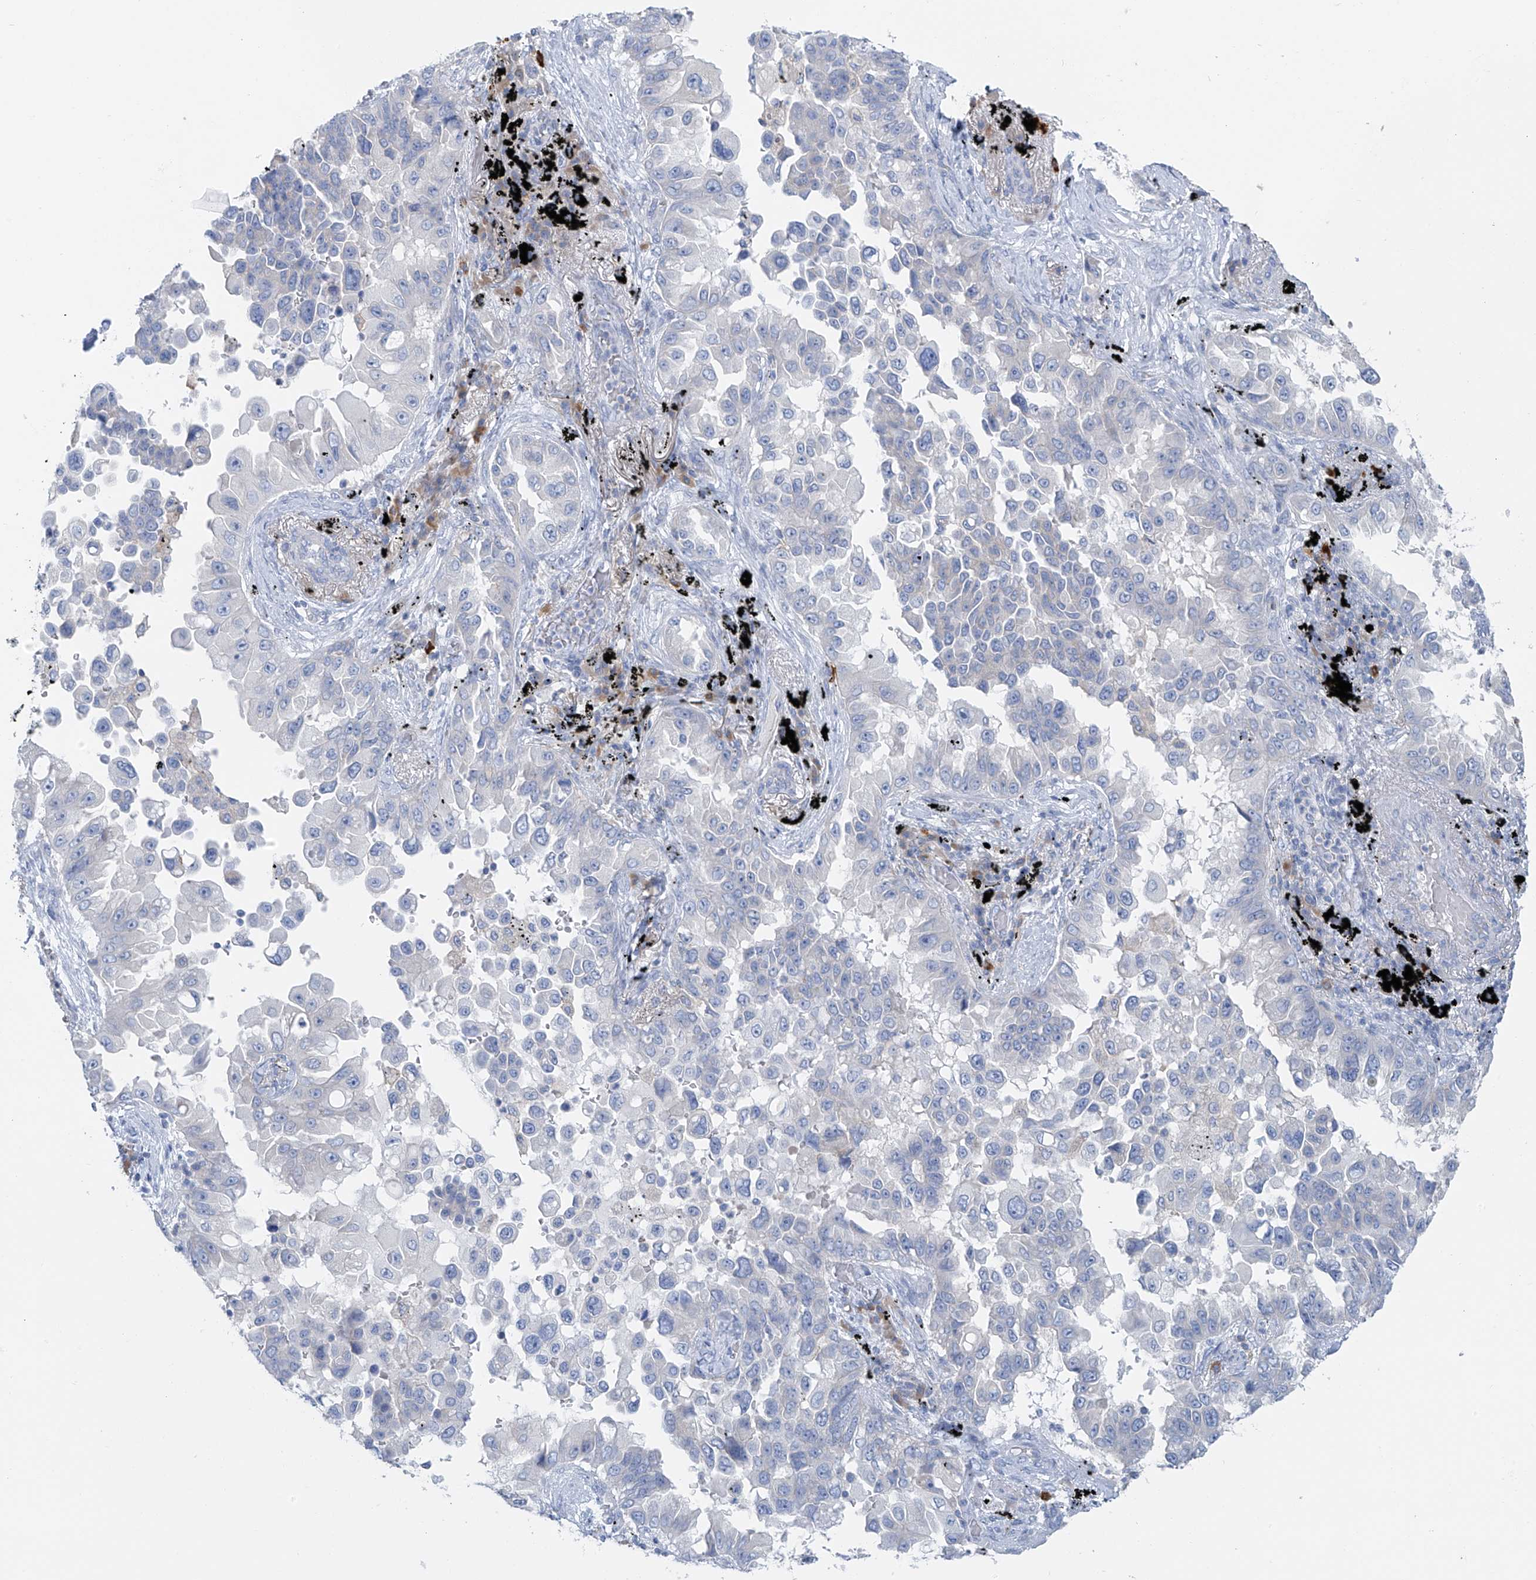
{"staining": {"intensity": "negative", "quantity": "none", "location": "none"}, "tissue": "lung cancer", "cell_type": "Tumor cells", "image_type": "cancer", "snomed": [{"axis": "morphology", "description": "Adenocarcinoma, NOS"}, {"axis": "topography", "description": "Lung"}], "caption": "Immunohistochemical staining of adenocarcinoma (lung) displays no significant positivity in tumor cells.", "gene": "POMGNT2", "patient": {"sex": "female", "age": 67}}